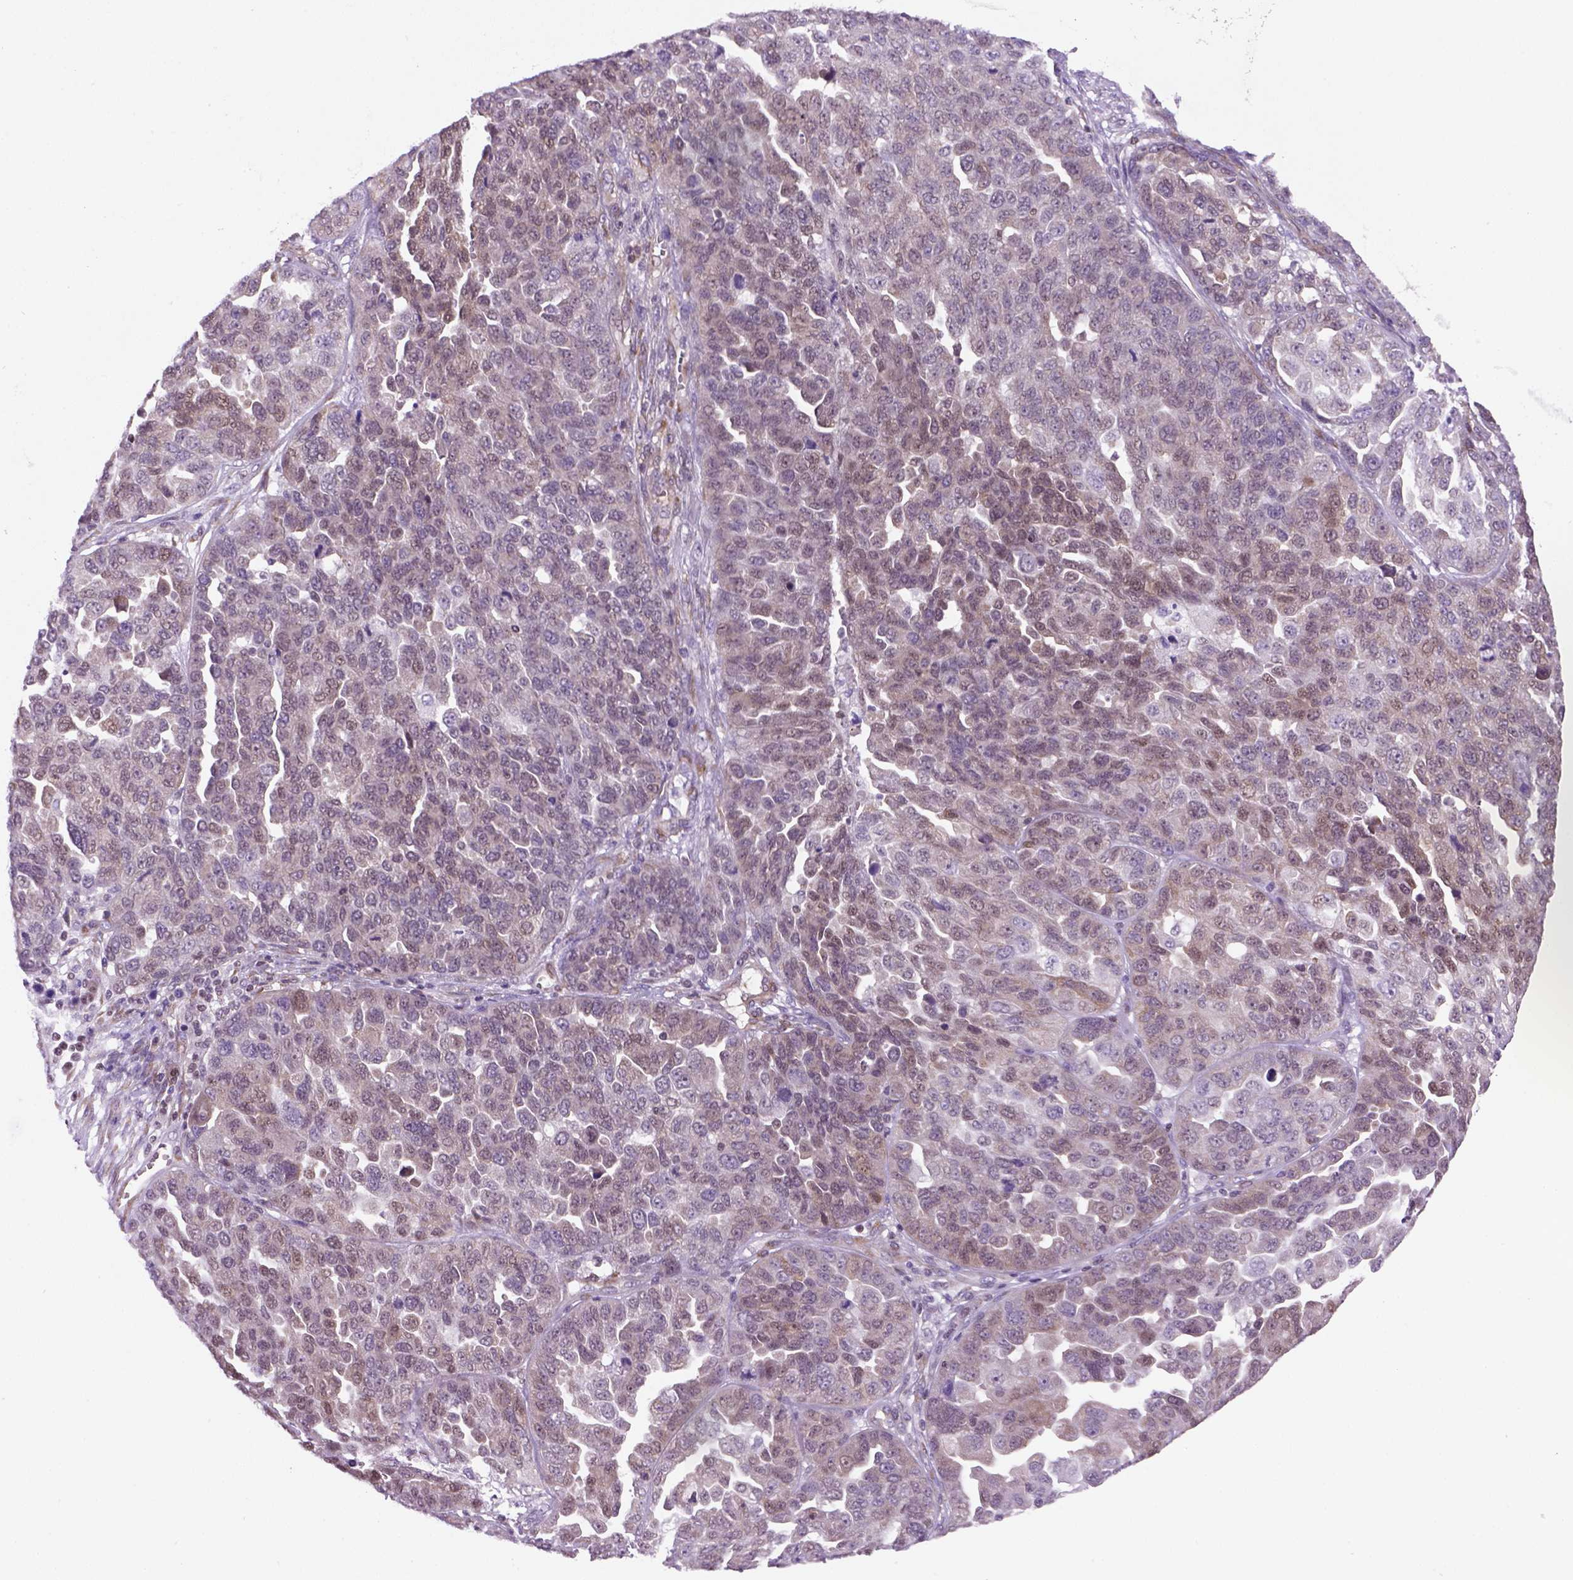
{"staining": {"intensity": "weak", "quantity": "<25%", "location": "cytoplasmic/membranous,nuclear"}, "tissue": "ovarian cancer", "cell_type": "Tumor cells", "image_type": "cancer", "snomed": [{"axis": "morphology", "description": "Cystadenocarcinoma, serous, NOS"}, {"axis": "topography", "description": "Ovary"}], "caption": "A micrograph of human ovarian cancer (serous cystadenocarcinoma) is negative for staining in tumor cells.", "gene": "MGMT", "patient": {"sex": "female", "age": 87}}